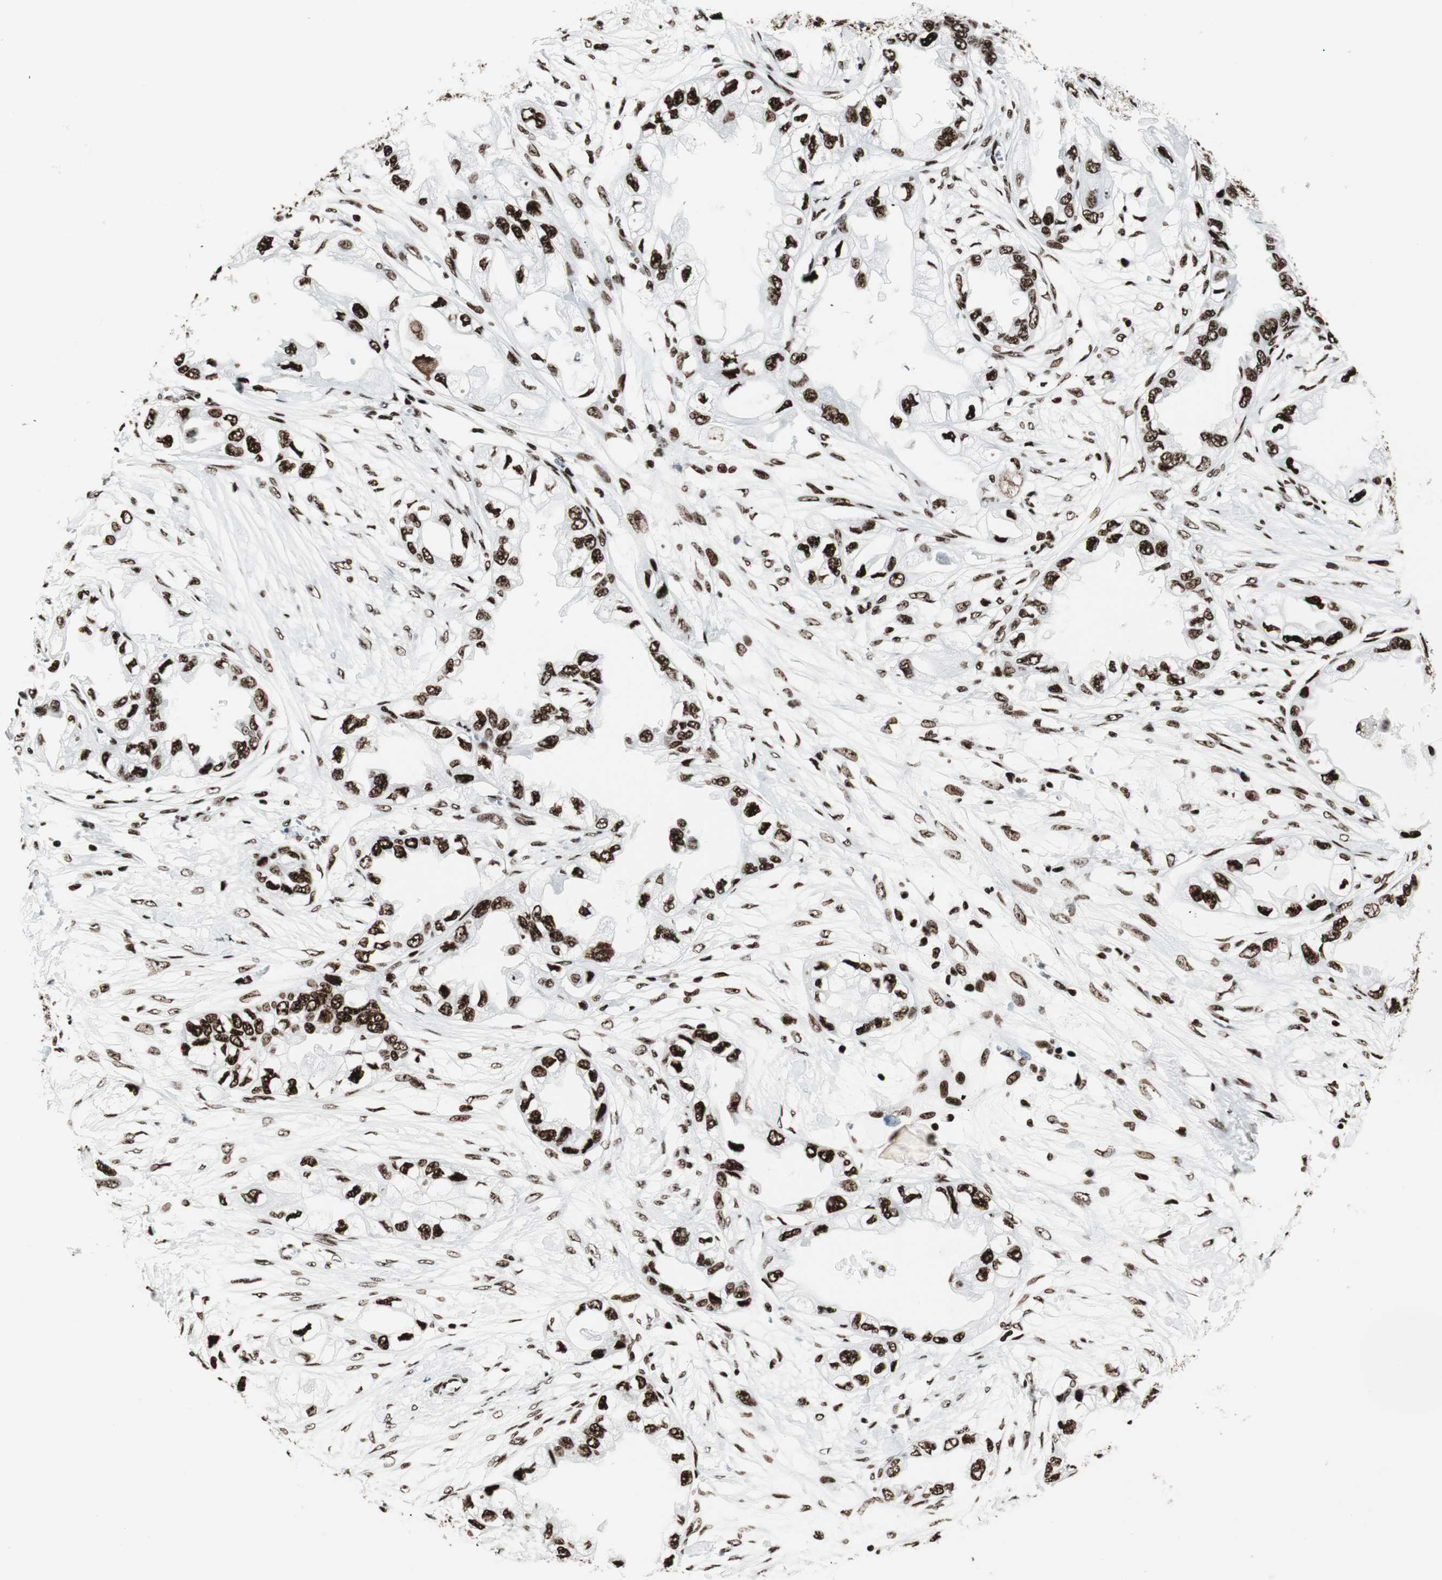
{"staining": {"intensity": "strong", "quantity": ">75%", "location": "nuclear"}, "tissue": "endometrial cancer", "cell_type": "Tumor cells", "image_type": "cancer", "snomed": [{"axis": "morphology", "description": "Adenocarcinoma, NOS"}, {"axis": "topography", "description": "Endometrium"}], "caption": "Protein expression analysis of human adenocarcinoma (endometrial) reveals strong nuclear expression in approximately >75% of tumor cells.", "gene": "NCL", "patient": {"sex": "female", "age": 67}}